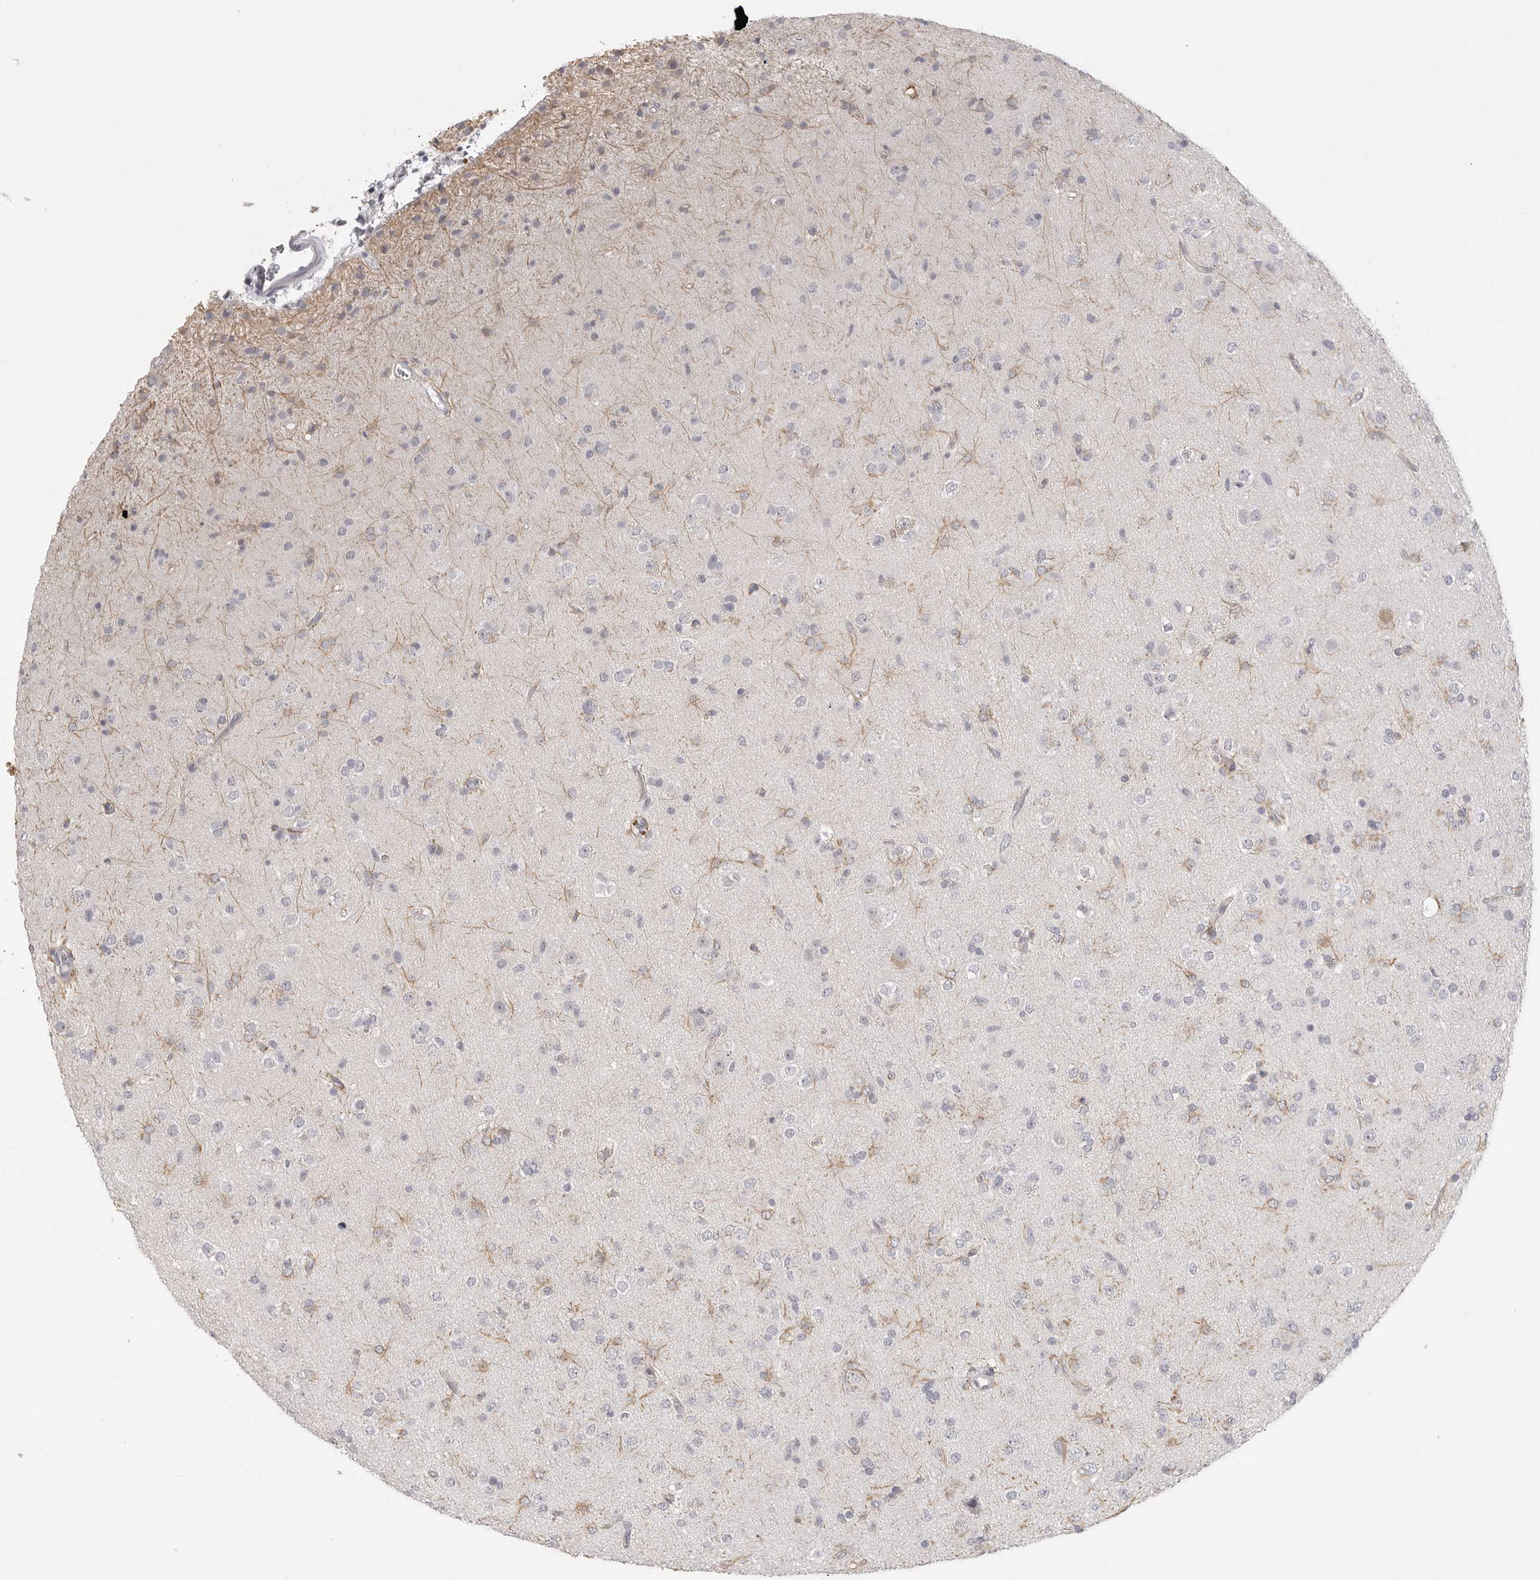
{"staining": {"intensity": "negative", "quantity": "none", "location": "none"}, "tissue": "glioma", "cell_type": "Tumor cells", "image_type": "cancer", "snomed": [{"axis": "morphology", "description": "Glioma, malignant, Low grade"}, {"axis": "topography", "description": "Brain"}], "caption": "High magnification brightfield microscopy of glioma stained with DAB (brown) and counterstained with hematoxylin (blue): tumor cells show no significant positivity.", "gene": "HMGCS2", "patient": {"sex": "male", "age": 65}}